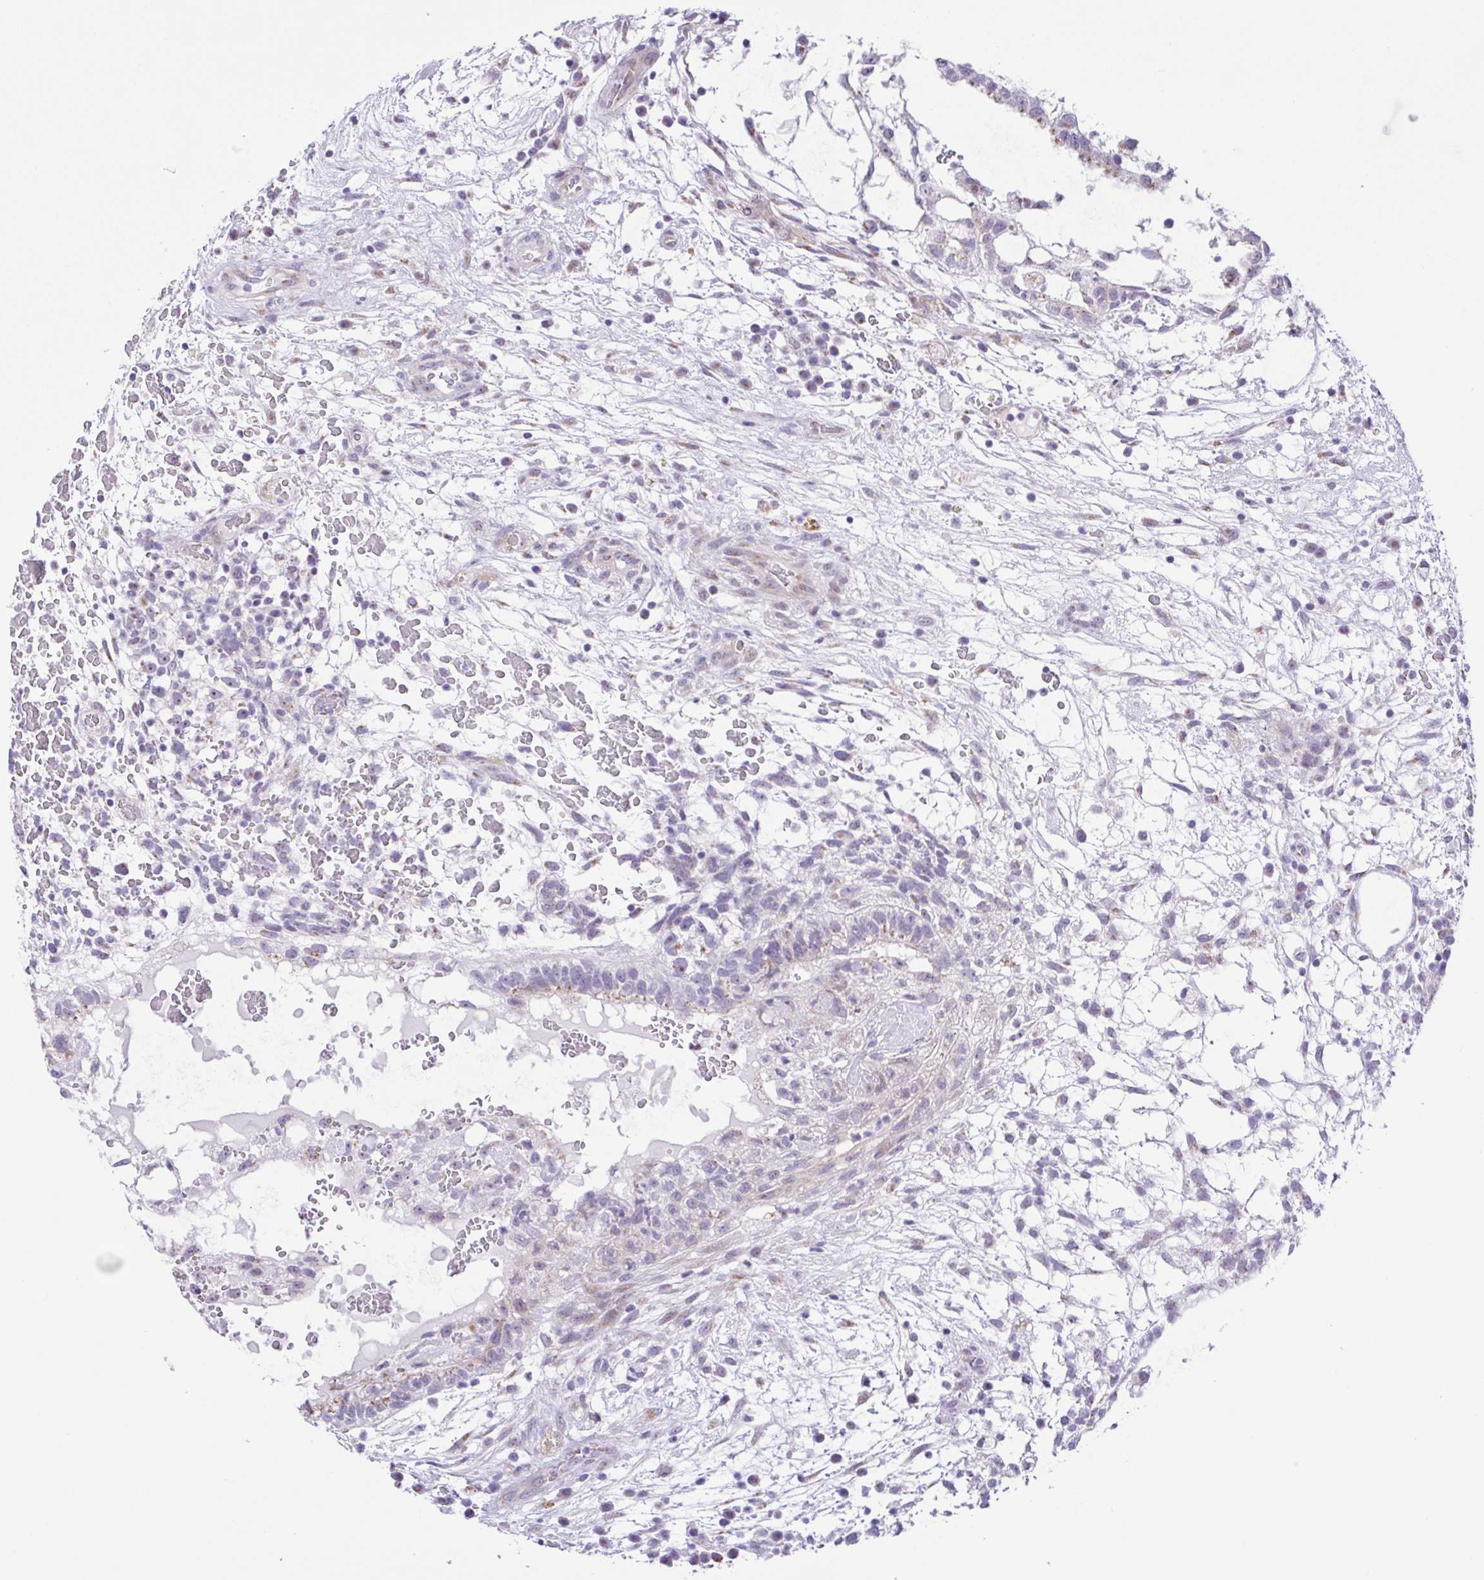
{"staining": {"intensity": "weak", "quantity": "<25%", "location": "cytoplasmic/membranous"}, "tissue": "testis cancer", "cell_type": "Tumor cells", "image_type": "cancer", "snomed": [{"axis": "morphology", "description": "Normal tissue, NOS"}, {"axis": "morphology", "description": "Carcinoma, Embryonal, NOS"}, {"axis": "topography", "description": "Testis"}], "caption": "This is an immunohistochemistry photomicrograph of testis embryonal carcinoma. There is no expression in tumor cells.", "gene": "TGM3", "patient": {"sex": "male", "age": 32}}